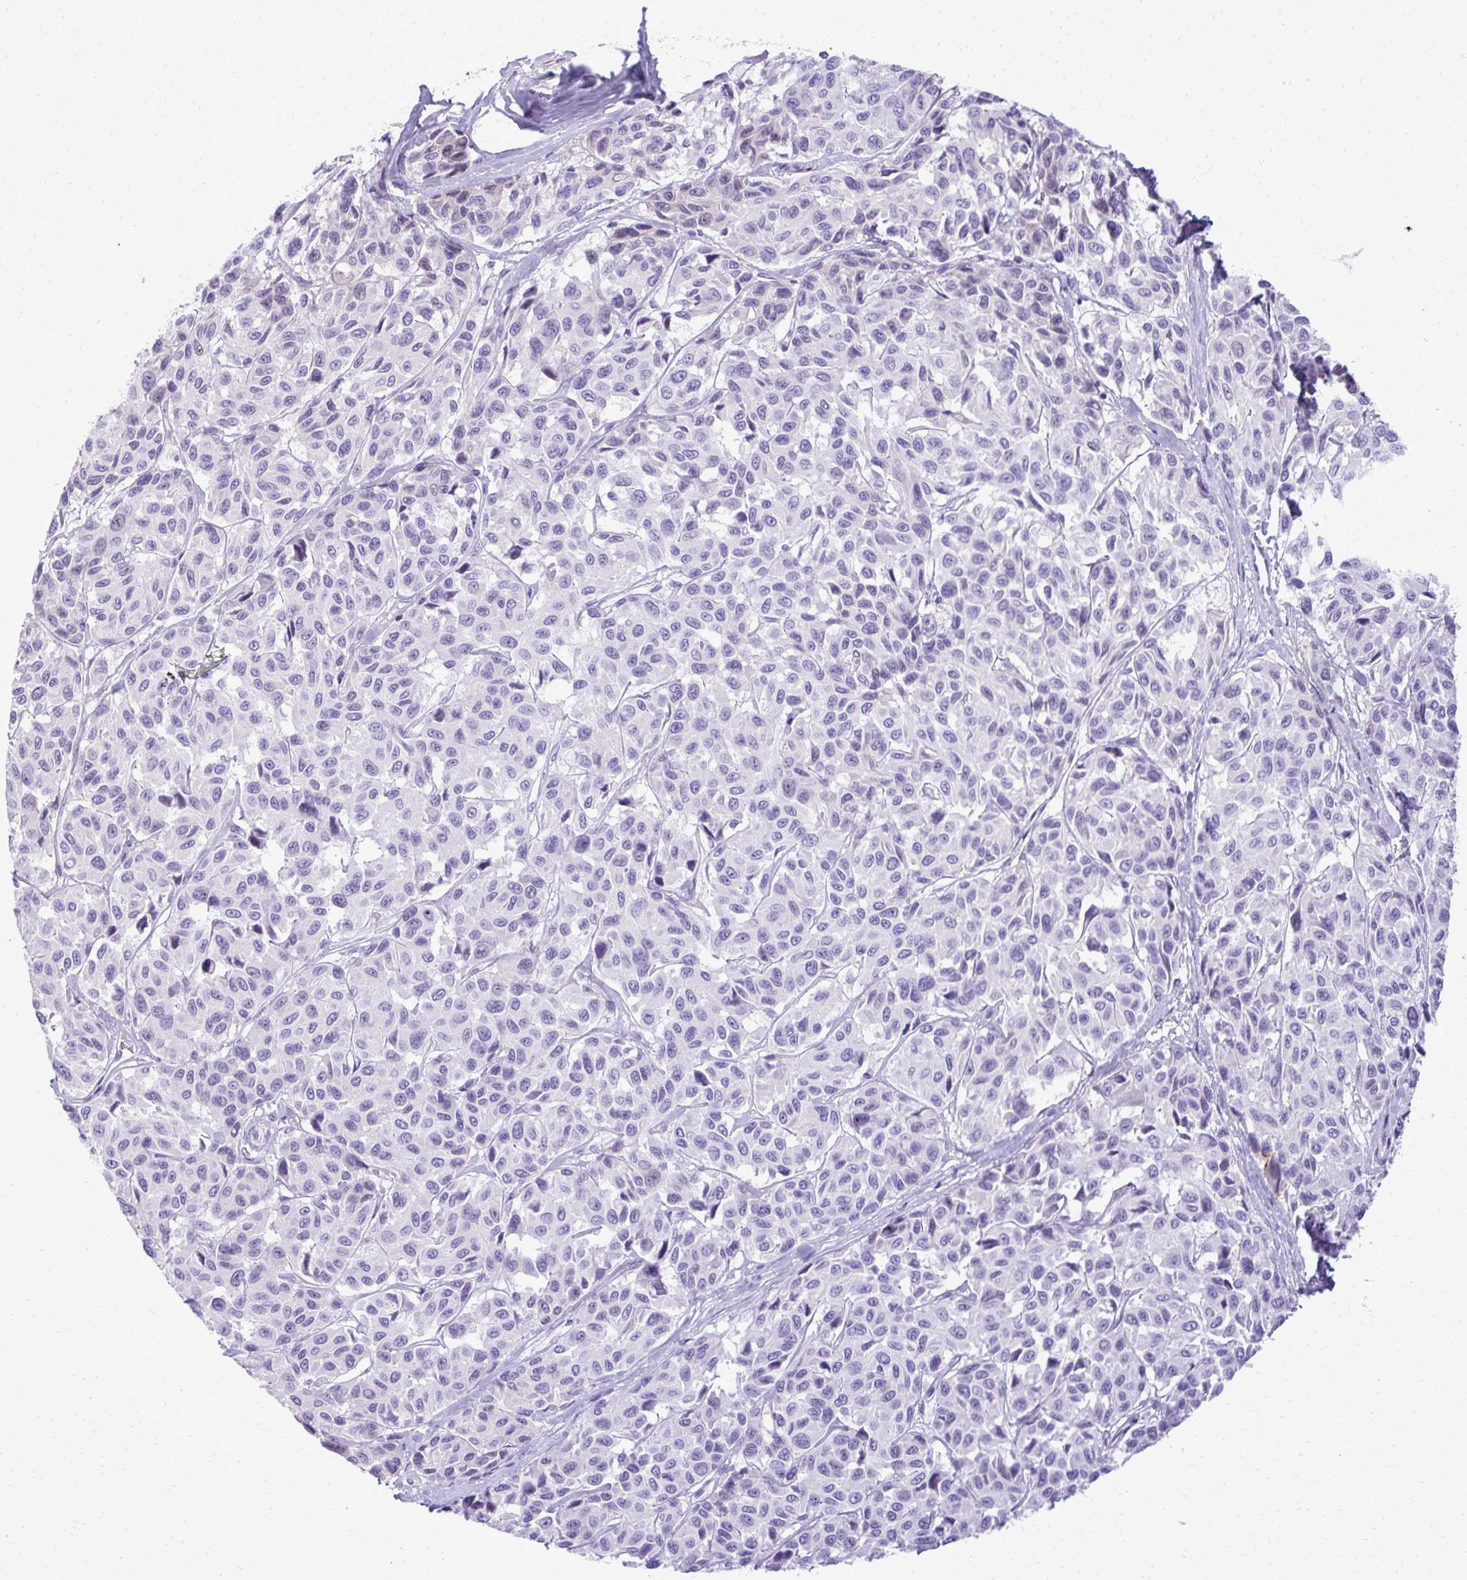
{"staining": {"intensity": "negative", "quantity": "none", "location": "none"}, "tissue": "melanoma", "cell_type": "Tumor cells", "image_type": "cancer", "snomed": [{"axis": "morphology", "description": "Malignant melanoma, NOS"}, {"axis": "topography", "description": "Skin"}], "caption": "An image of melanoma stained for a protein exhibits no brown staining in tumor cells.", "gene": "PITPNM3", "patient": {"sex": "female", "age": 66}}